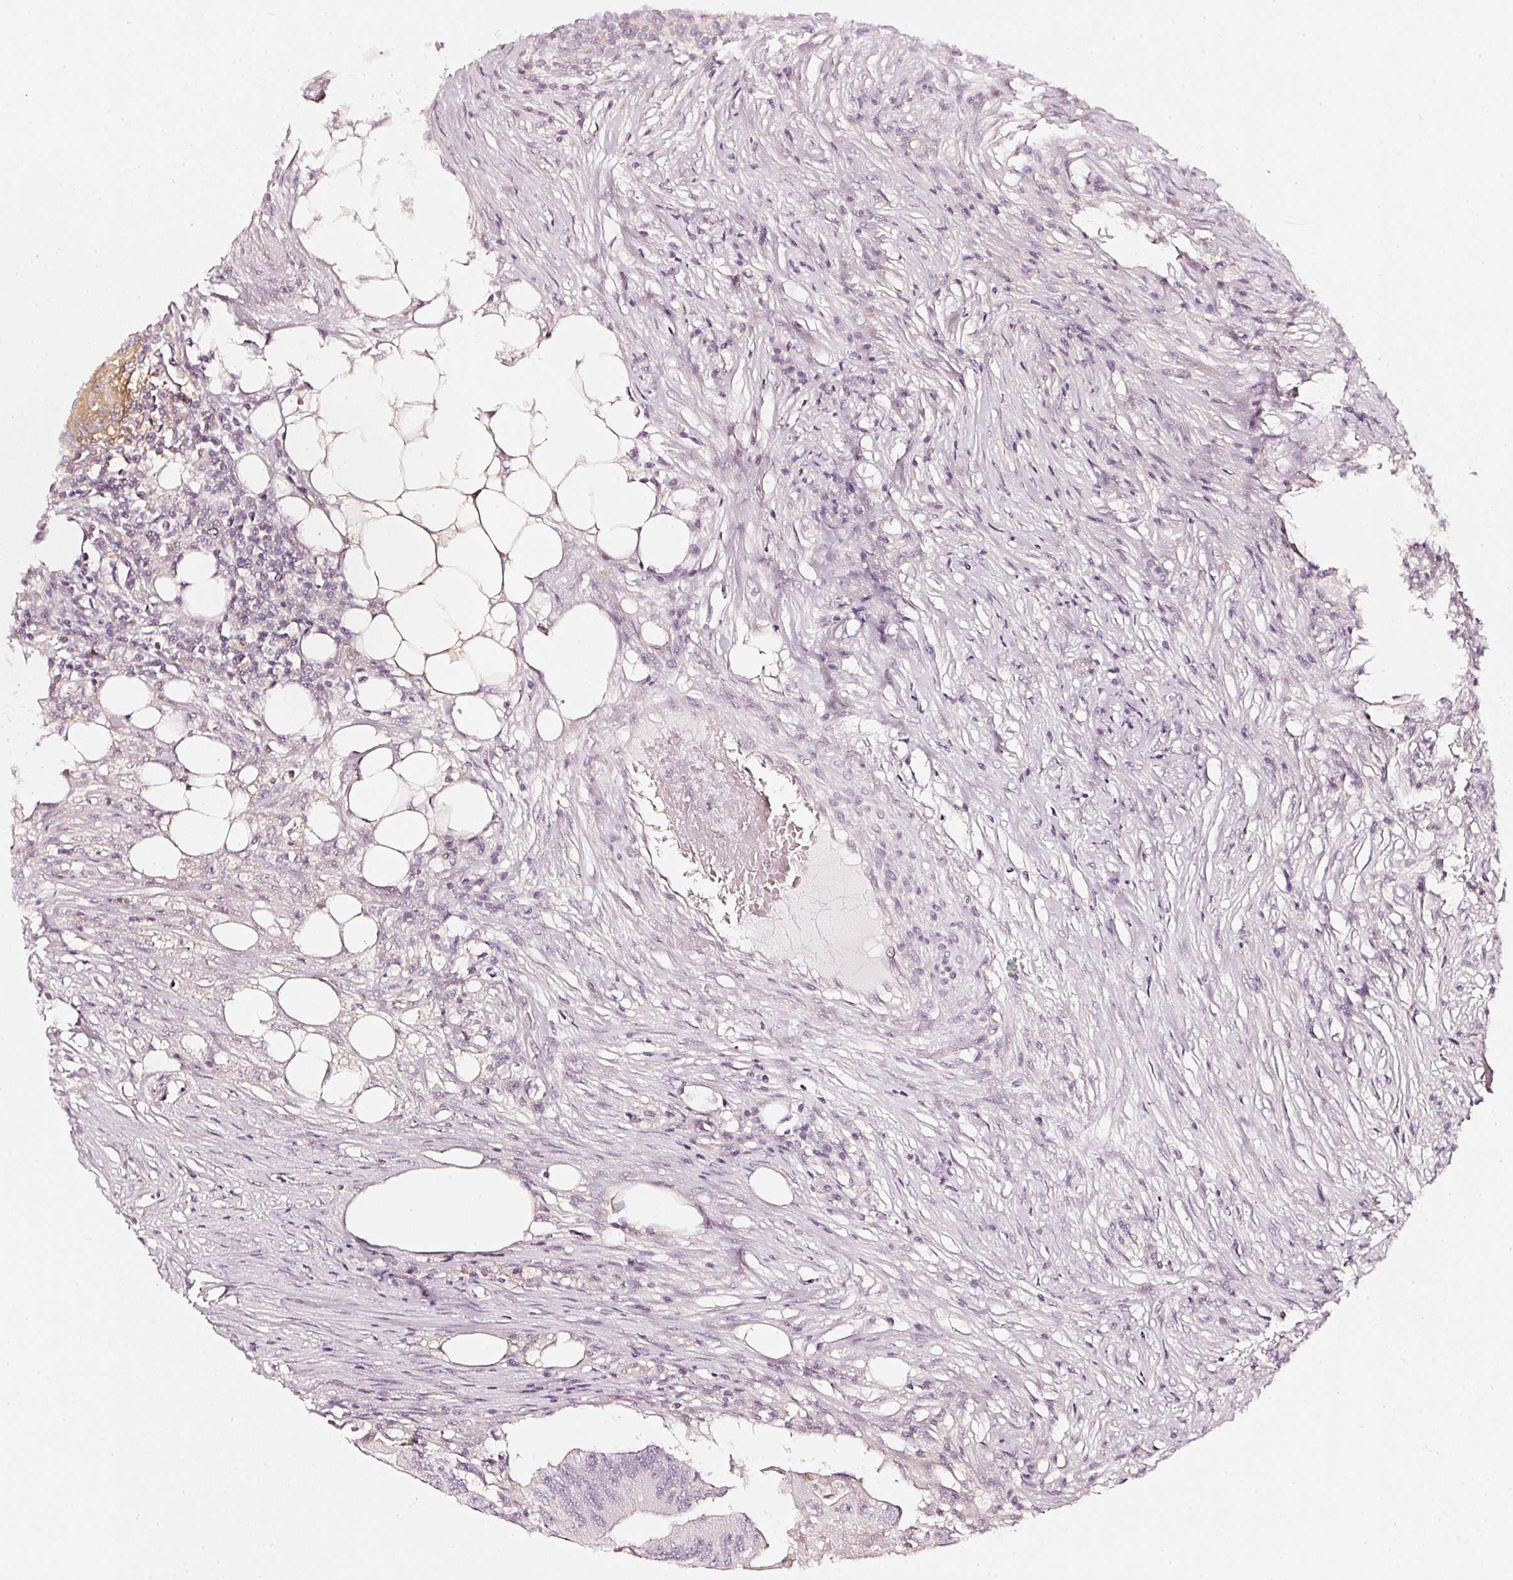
{"staining": {"intensity": "negative", "quantity": "none", "location": "none"}, "tissue": "colorectal cancer", "cell_type": "Tumor cells", "image_type": "cancer", "snomed": [{"axis": "morphology", "description": "Adenocarcinoma, NOS"}, {"axis": "topography", "description": "Colon"}], "caption": "Immunohistochemical staining of adenocarcinoma (colorectal) exhibits no significant positivity in tumor cells.", "gene": "CNP", "patient": {"sex": "male", "age": 71}}